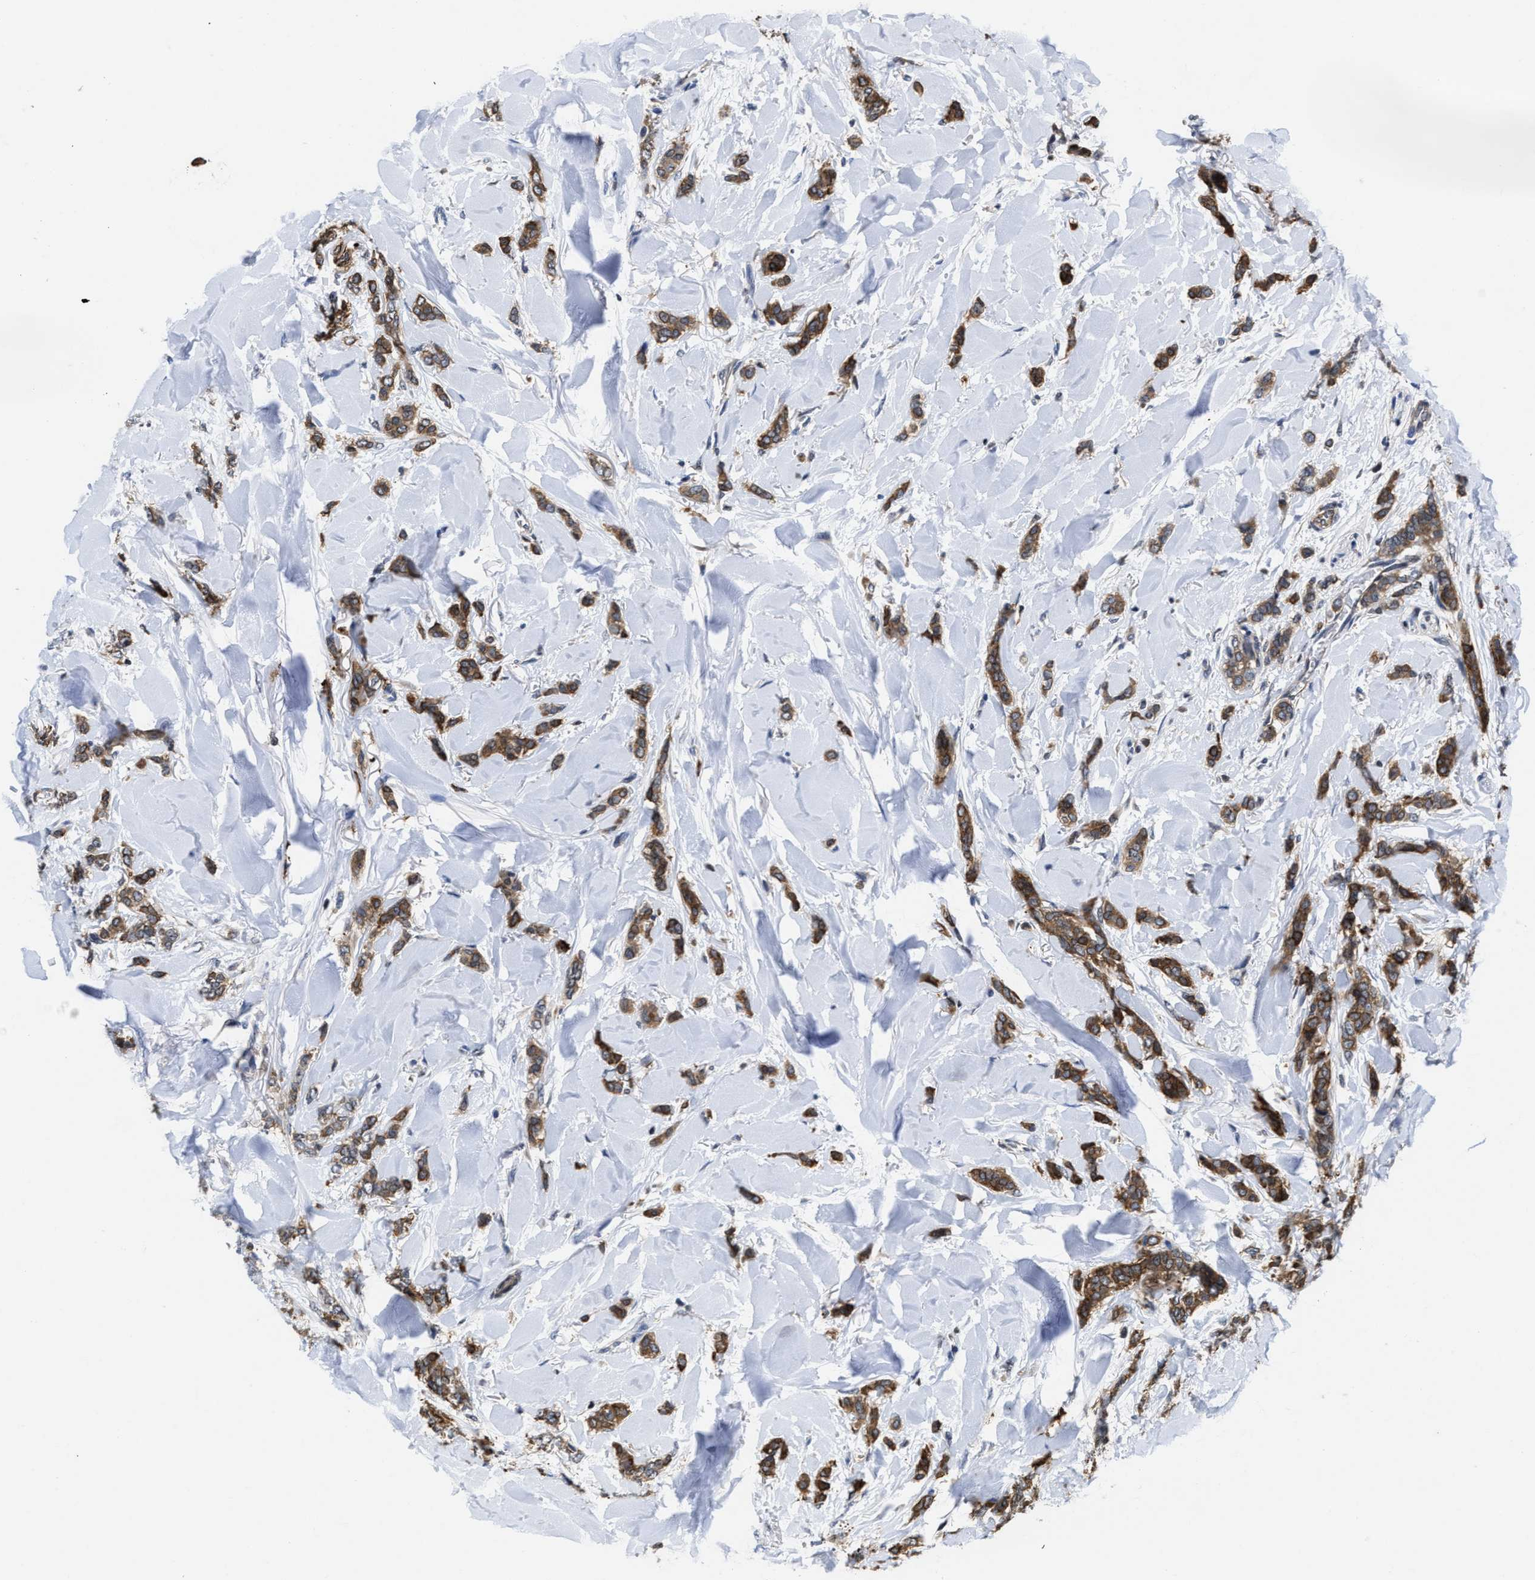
{"staining": {"intensity": "moderate", "quantity": ">75%", "location": "cytoplasmic/membranous"}, "tissue": "breast cancer", "cell_type": "Tumor cells", "image_type": "cancer", "snomed": [{"axis": "morphology", "description": "Lobular carcinoma"}, {"axis": "topography", "description": "Skin"}, {"axis": "topography", "description": "Breast"}], "caption": "Breast cancer (lobular carcinoma) stained with immunohistochemistry (IHC) shows moderate cytoplasmic/membranous expression in about >75% of tumor cells. The protein is stained brown, and the nuclei are stained in blue (DAB IHC with brightfield microscopy, high magnification).", "gene": "KIF12", "patient": {"sex": "female", "age": 46}}